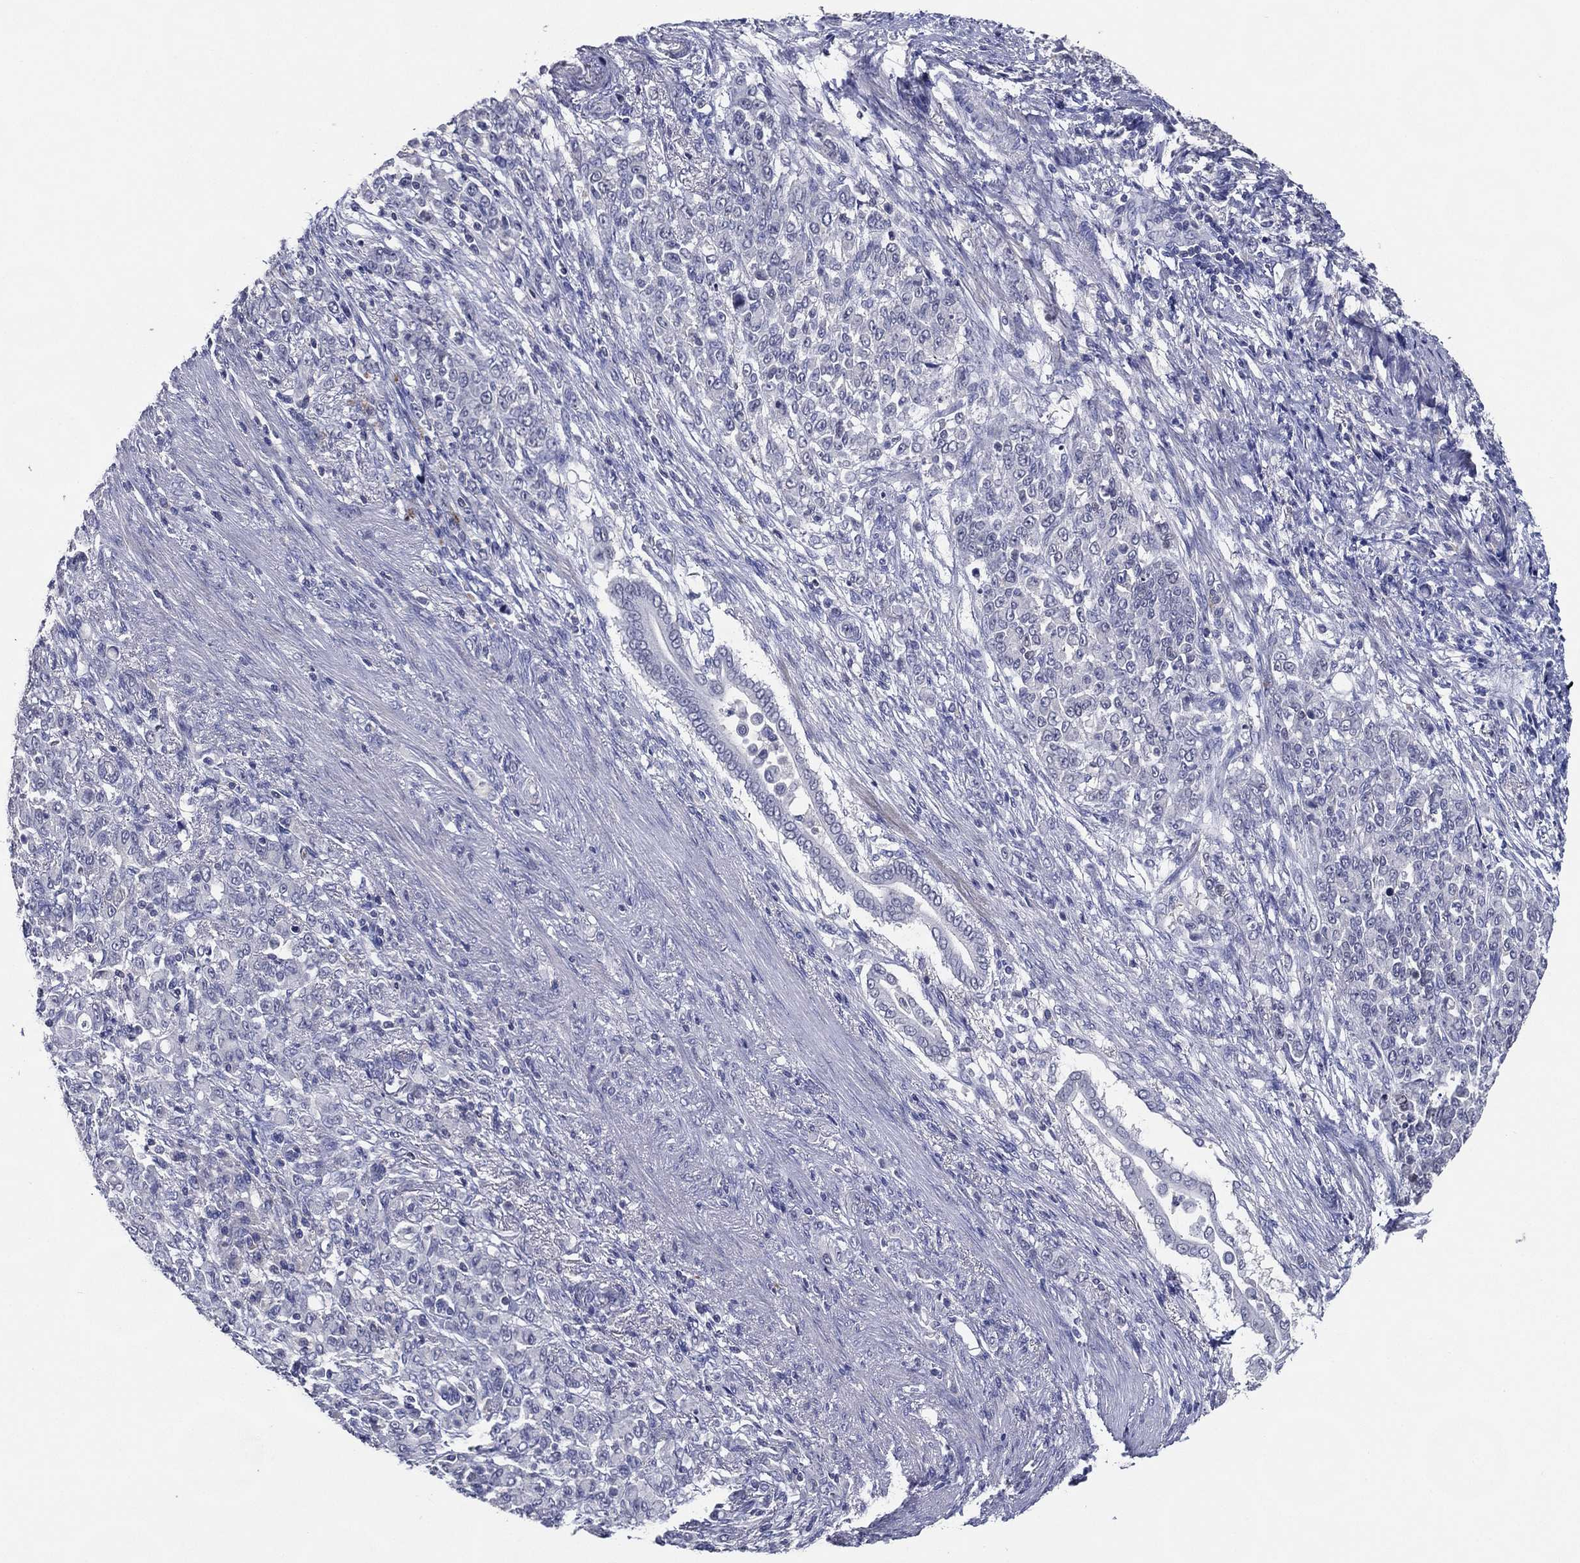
{"staining": {"intensity": "negative", "quantity": "none", "location": "none"}, "tissue": "stomach cancer", "cell_type": "Tumor cells", "image_type": "cancer", "snomed": [{"axis": "morphology", "description": "Normal tissue, NOS"}, {"axis": "morphology", "description": "Adenocarcinoma, NOS"}, {"axis": "topography", "description": "Stomach"}], "caption": "Stomach cancer was stained to show a protein in brown. There is no significant positivity in tumor cells.", "gene": "TFAP2A", "patient": {"sex": "female", "age": 79}}